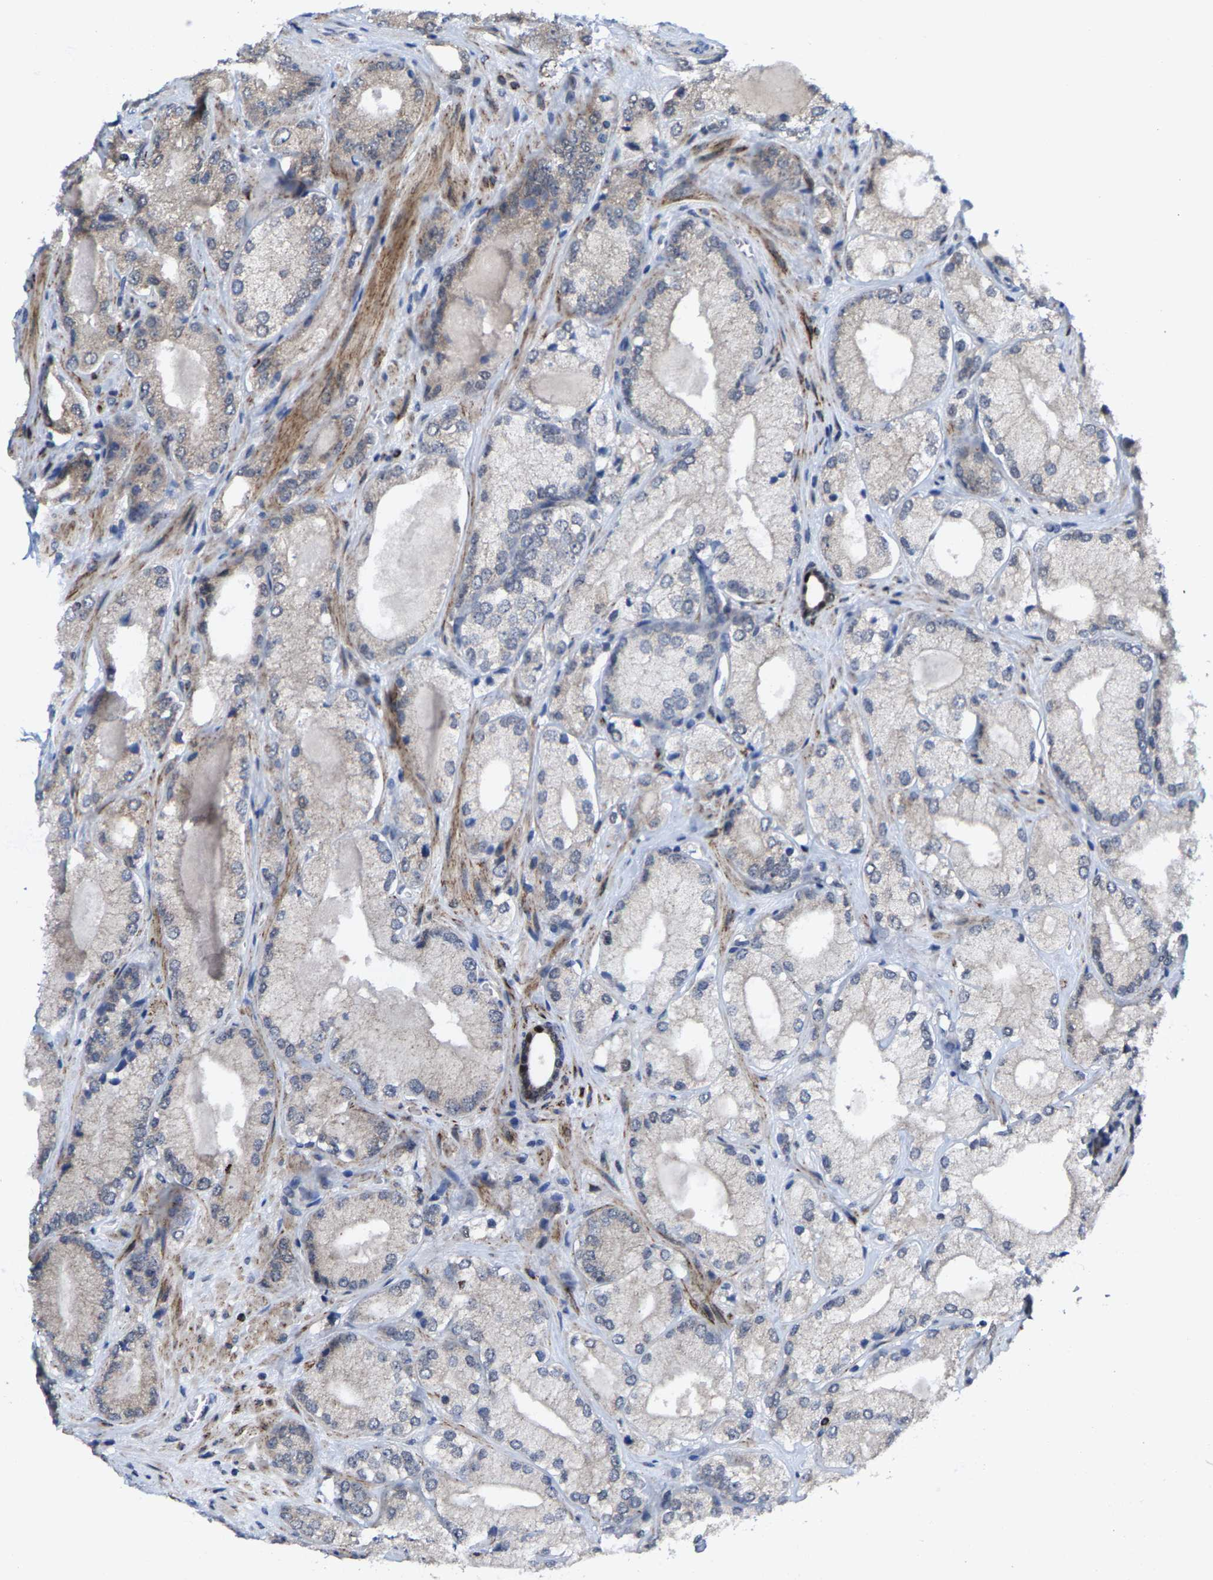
{"staining": {"intensity": "negative", "quantity": "none", "location": "none"}, "tissue": "prostate cancer", "cell_type": "Tumor cells", "image_type": "cancer", "snomed": [{"axis": "morphology", "description": "Adenocarcinoma, Low grade"}, {"axis": "topography", "description": "Prostate"}], "caption": "High power microscopy histopathology image of an immunohistochemistry micrograph of prostate cancer, revealing no significant positivity in tumor cells.", "gene": "TDRKH", "patient": {"sex": "male", "age": 65}}